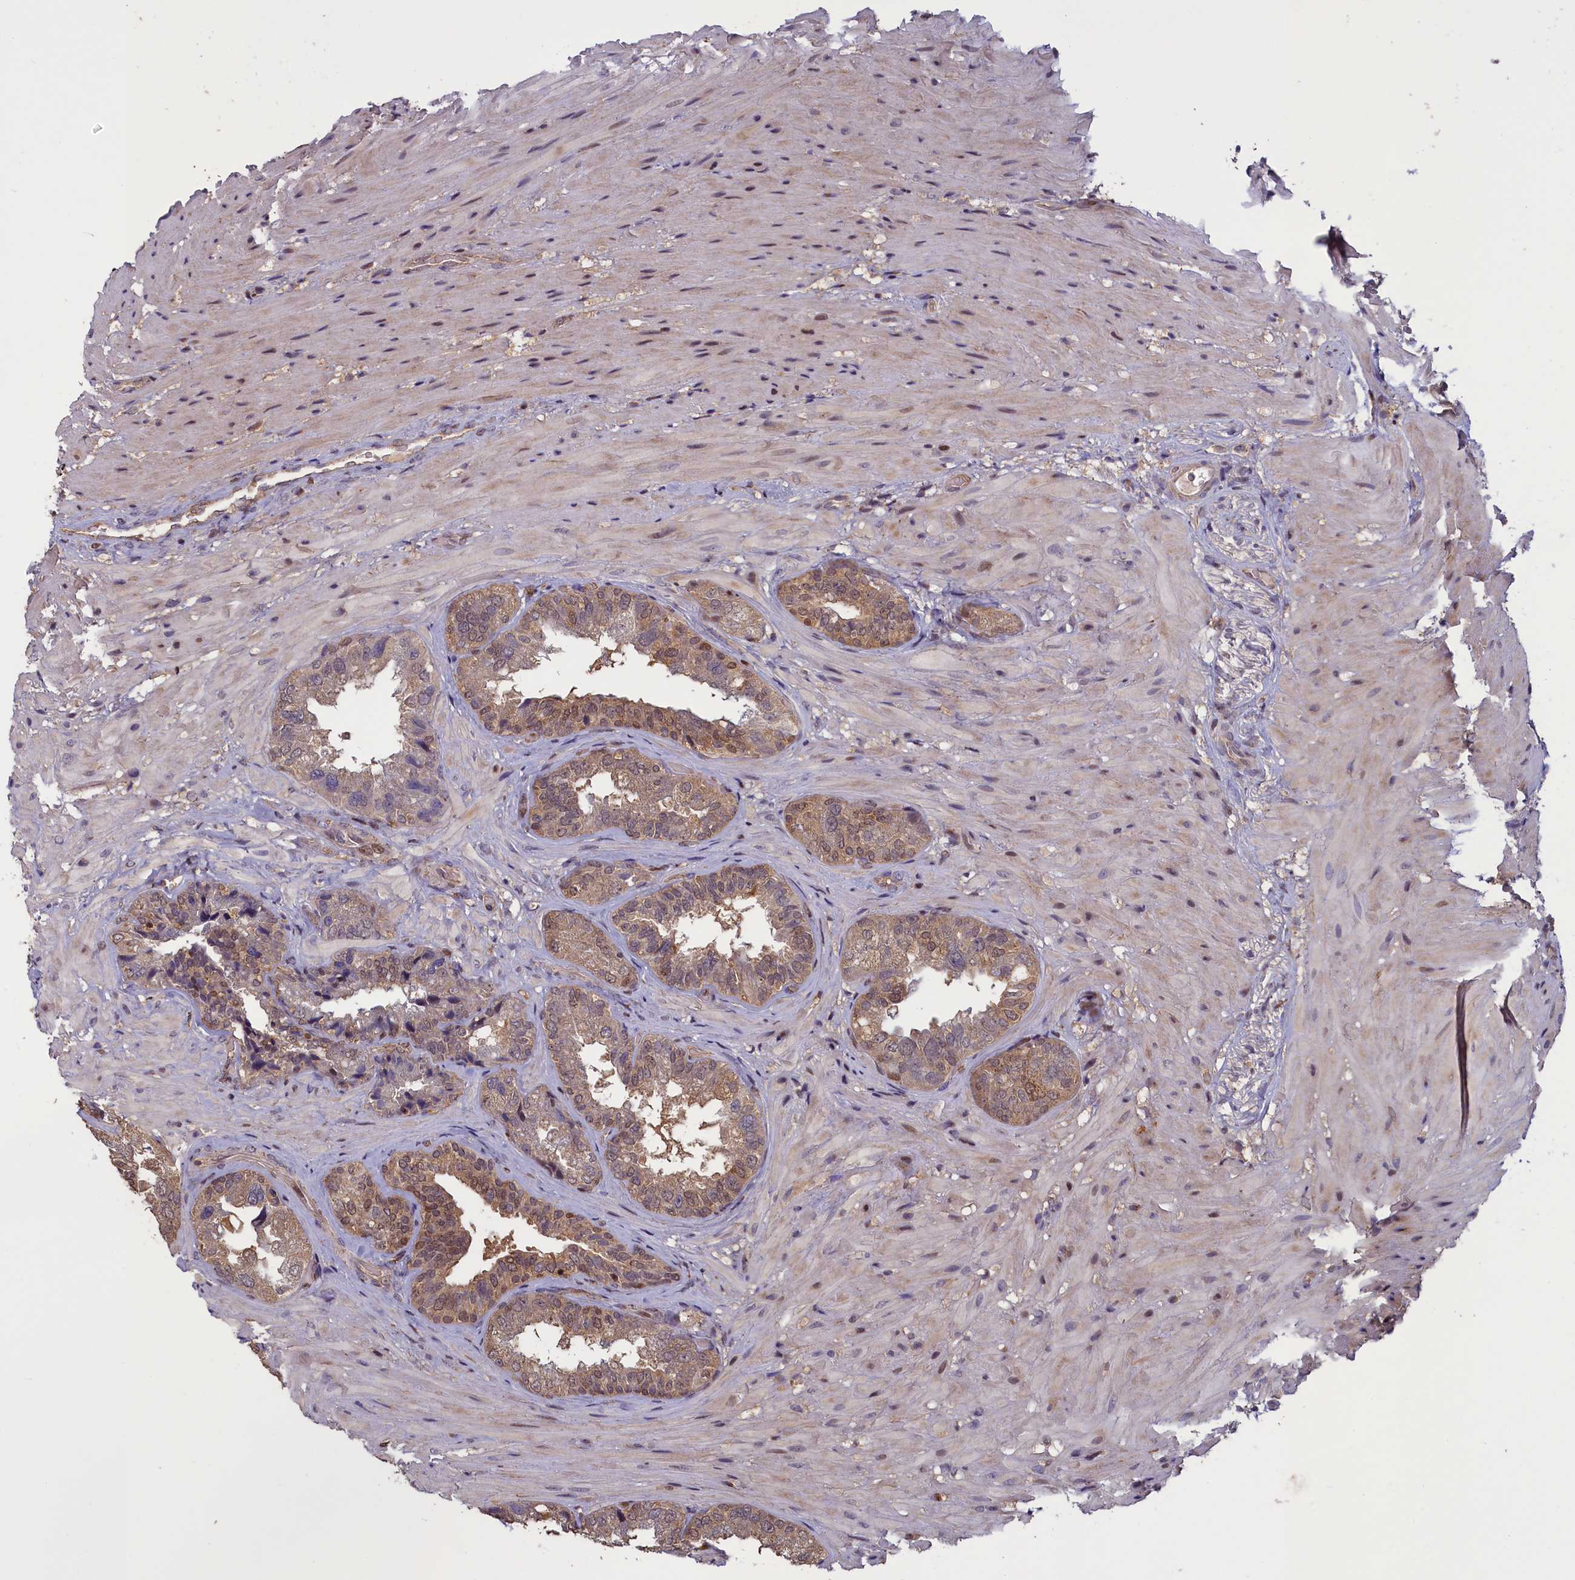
{"staining": {"intensity": "moderate", "quantity": "25%-75%", "location": "cytoplasmic/membranous,nuclear"}, "tissue": "seminal vesicle", "cell_type": "Glandular cells", "image_type": "normal", "snomed": [{"axis": "morphology", "description": "Normal tissue, NOS"}, {"axis": "topography", "description": "Seminal veicle"}, {"axis": "topography", "description": "Peripheral nerve tissue"}], "caption": "Immunohistochemical staining of unremarkable seminal vesicle exhibits medium levels of moderate cytoplasmic/membranous,nuclear expression in approximately 25%-75% of glandular cells.", "gene": "NUBP1", "patient": {"sex": "male", "age": 63}}